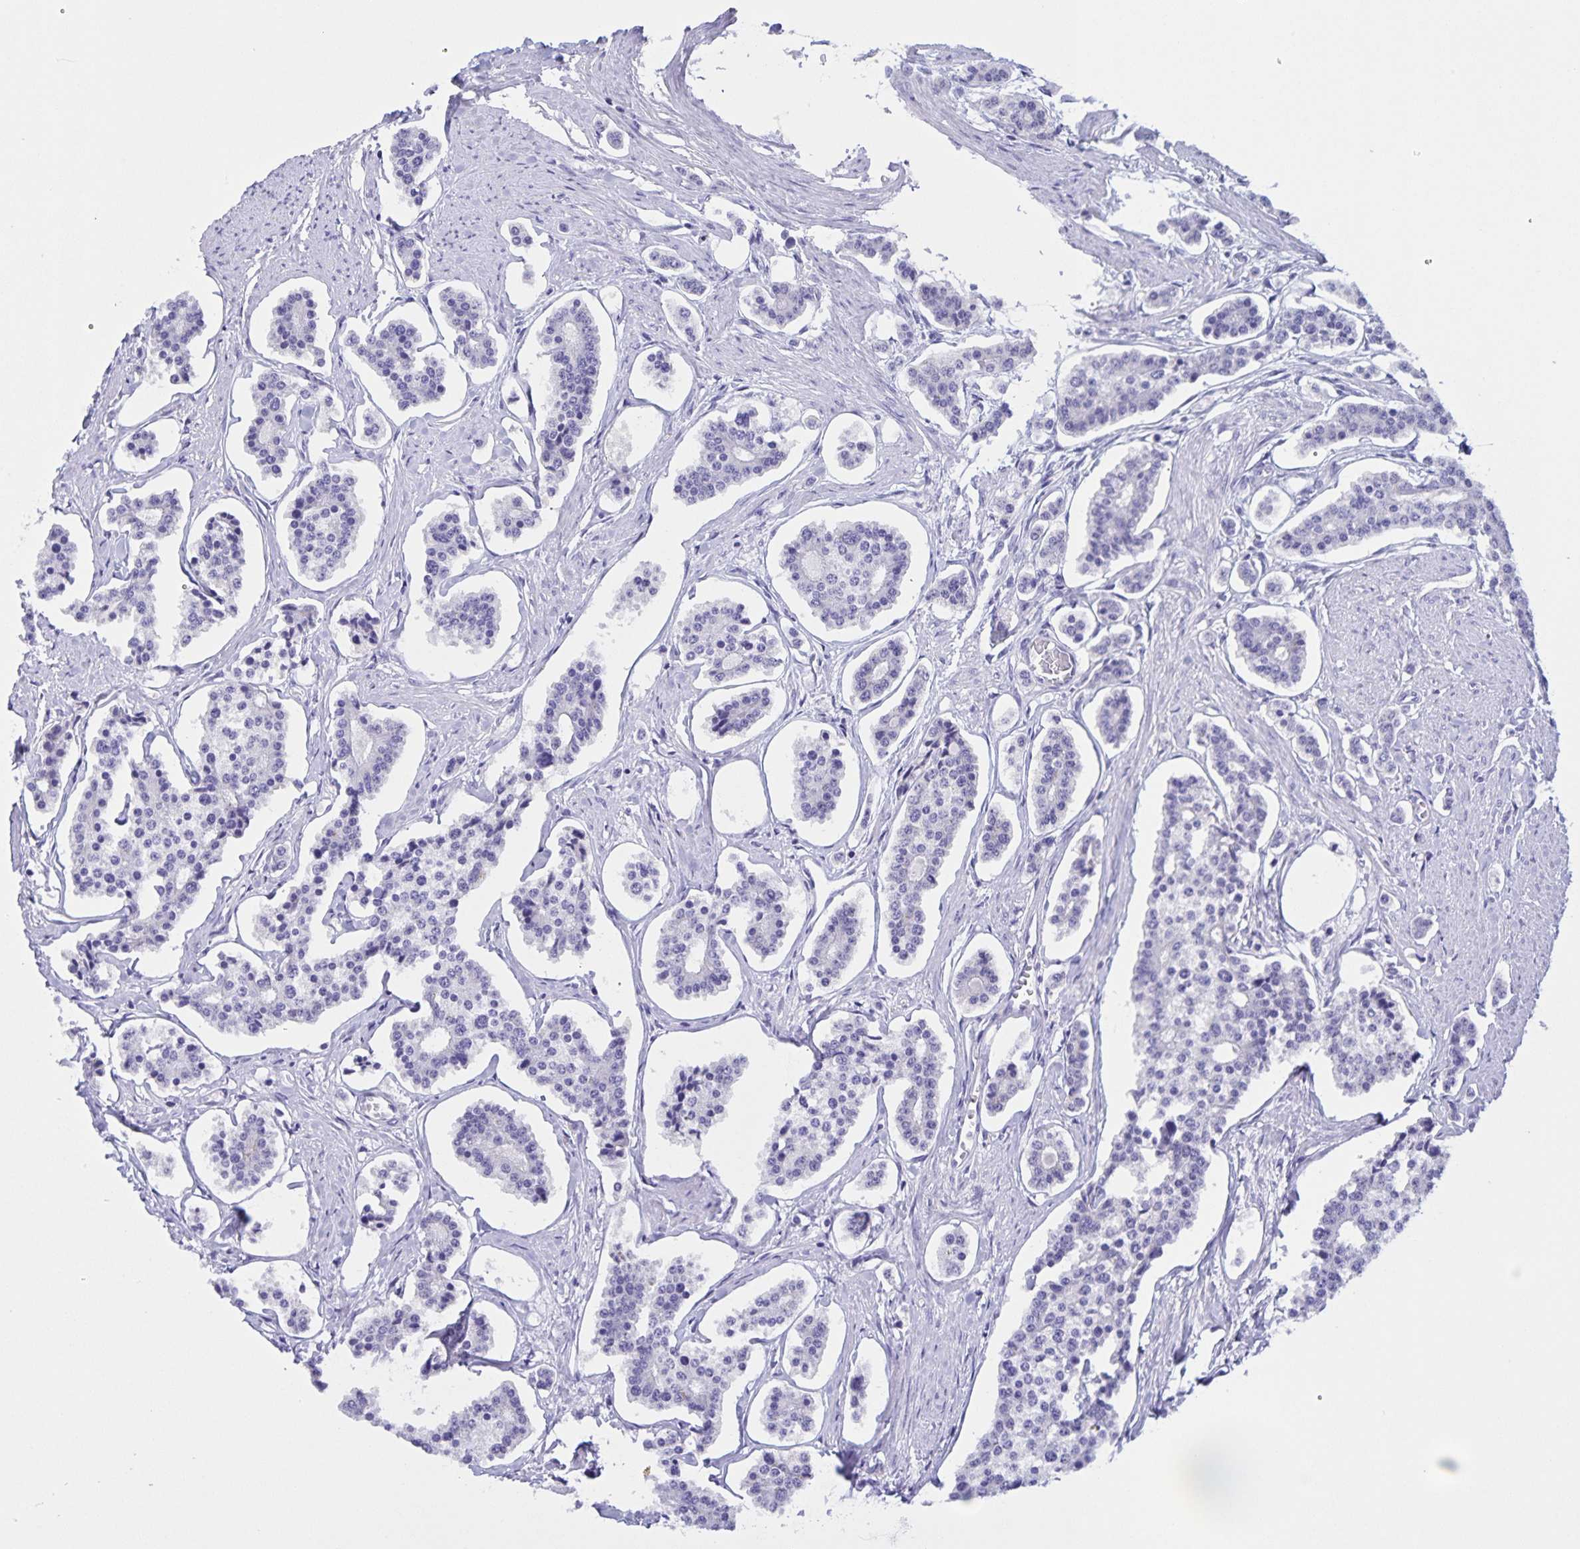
{"staining": {"intensity": "negative", "quantity": "none", "location": "none"}, "tissue": "carcinoid", "cell_type": "Tumor cells", "image_type": "cancer", "snomed": [{"axis": "morphology", "description": "Carcinoid, malignant, NOS"}, {"axis": "topography", "description": "Small intestine"}], "caption": "Immunohistochemical staining of malignant carcinoid displays no significant expression in tumor cells.", "gene": "TGIF2LX", "patient": {"sex": "female", "age": 65}}